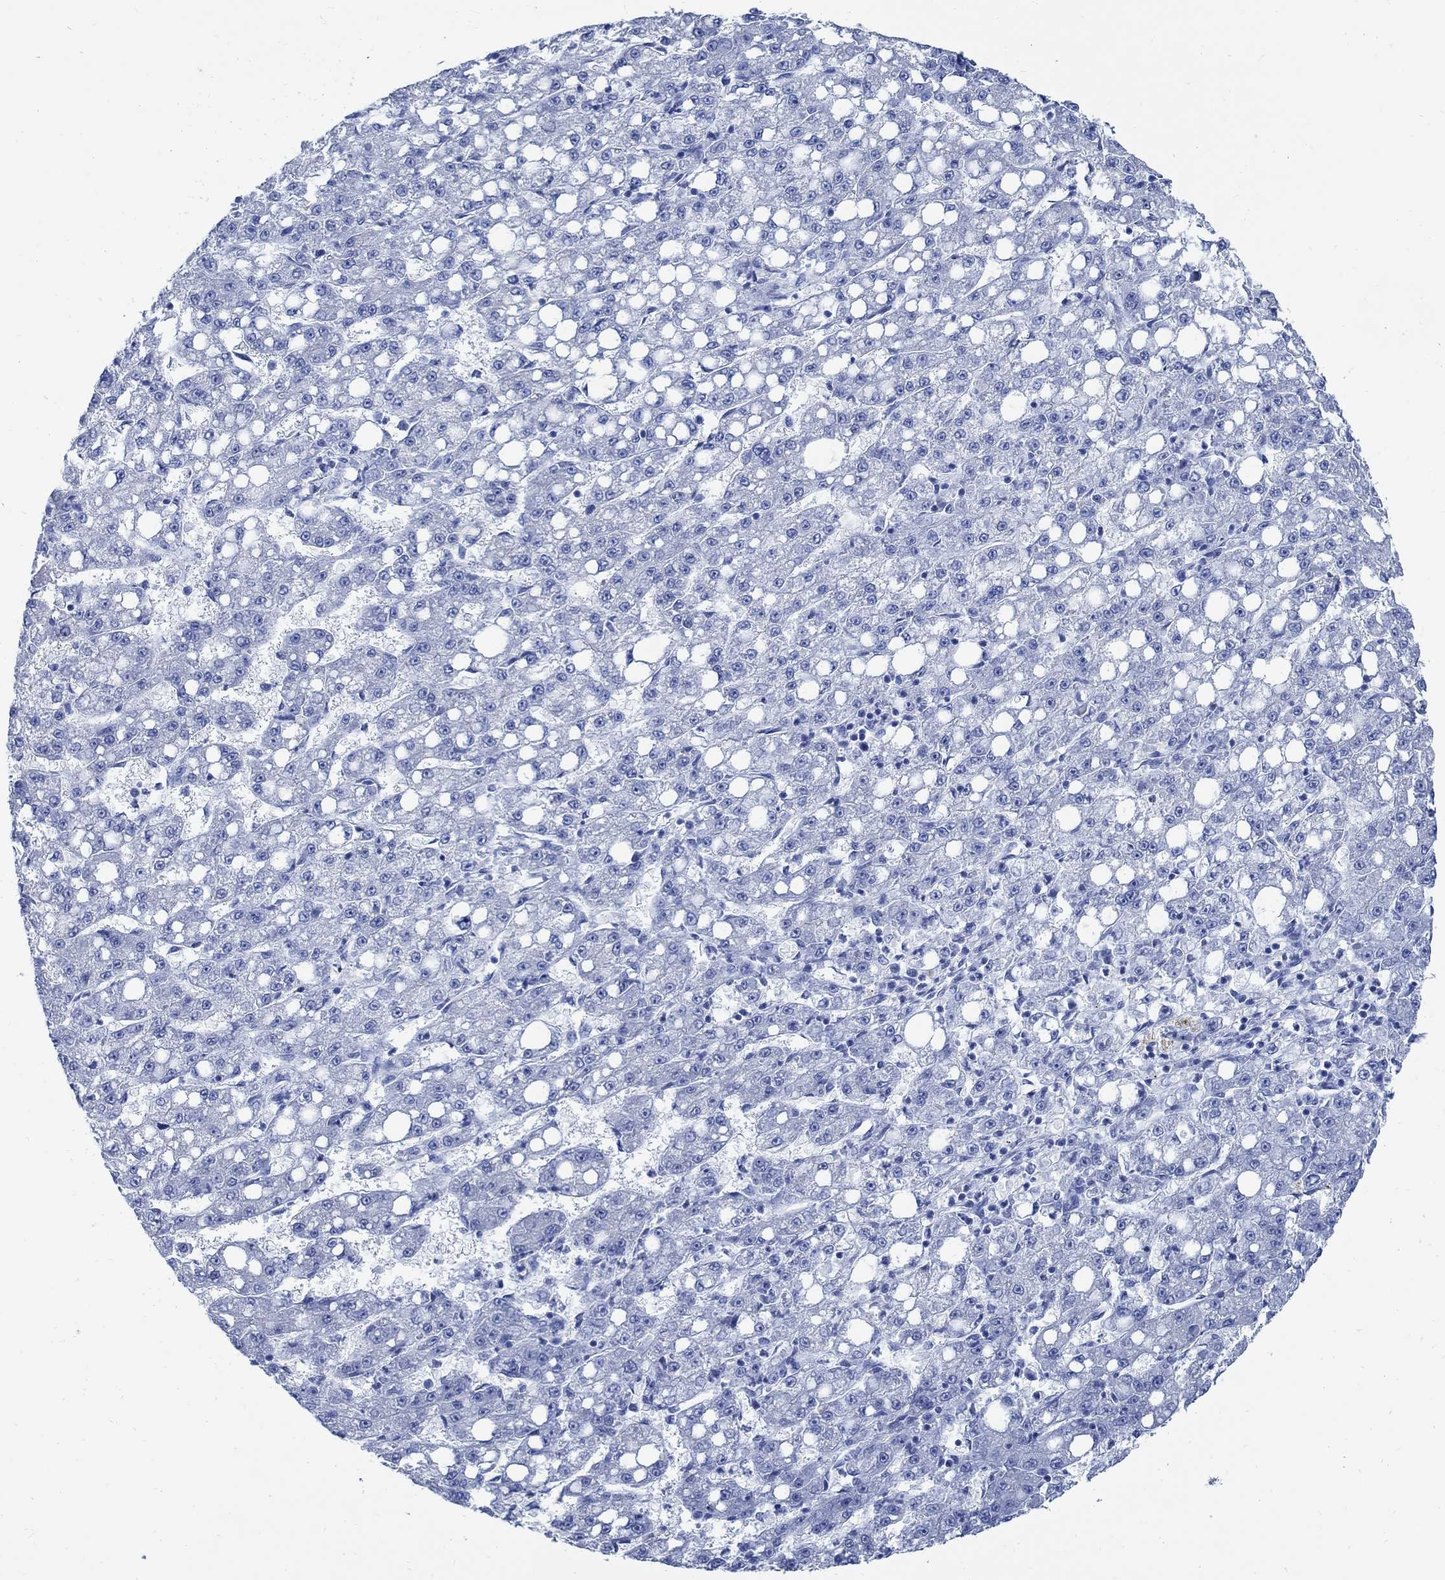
{"staining": {"intensity": "negative", "quantity": "none", "location": "none"}, "tissue": "liver cancer", "cell_type": "Tumor cells", "image_type": "cancer", "snomed": [{"axis": "morphology", "description": "Carcinoma, Hepatocellular, NOS"}, {"axis": "topography", "description": "Liver"}], "caption": "A high-resolution histopathology image shows immunohistochemistry staining of liver cancer, which reveals no significant positivity in tumor cells.", "gene": "CAMK2N1", "patient": {"sex": "female", "age": 65}}